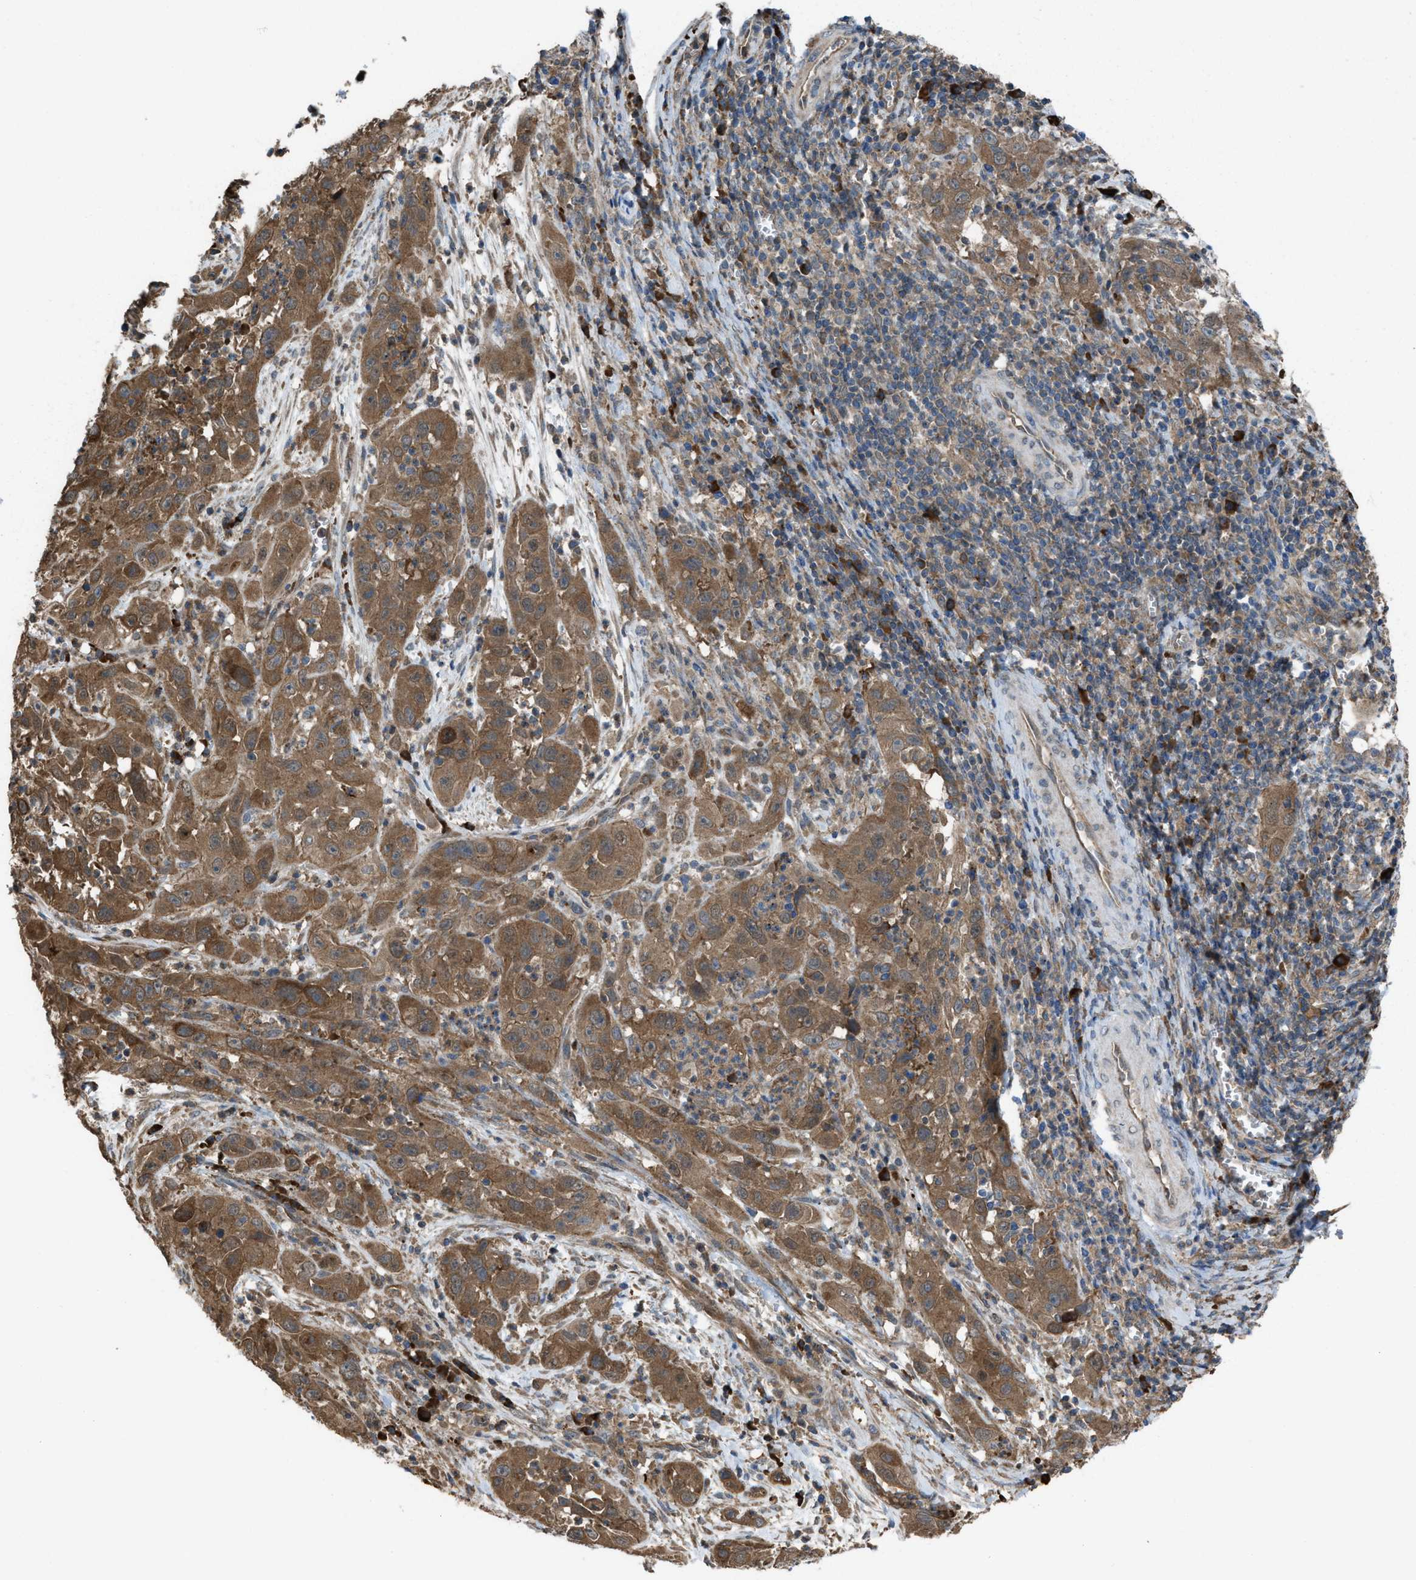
{"staining": {"intensity": "moderate", "quantity": ">75%", "location": "cytoplasmic/membranous"}, "tissue": "cervical cancer", "cell_type": "Tumor cells", "image_type": "cancer", "snomed": [{"axis": "morphology", "description": "Squamous cell carcinoma, NOS"}, {"axis": "topography", "description": "Cervix"}], "caption": "IHC staining of cervical cancer (squamous cell carcinoma), which demonstrates medium levels of moderate cytoplasmic/membranous expression in about >75% of tumor cells indicating moderate cytoplasmic/membranous protein staining. The staining was performed using DAB (3,3'-diaminobenzidine) (brown) for protein detection and nuclei were counterstained in hematoxylin (blue).", "gene": "PLAA", "patient": {"sex": "female", "age": 32}}